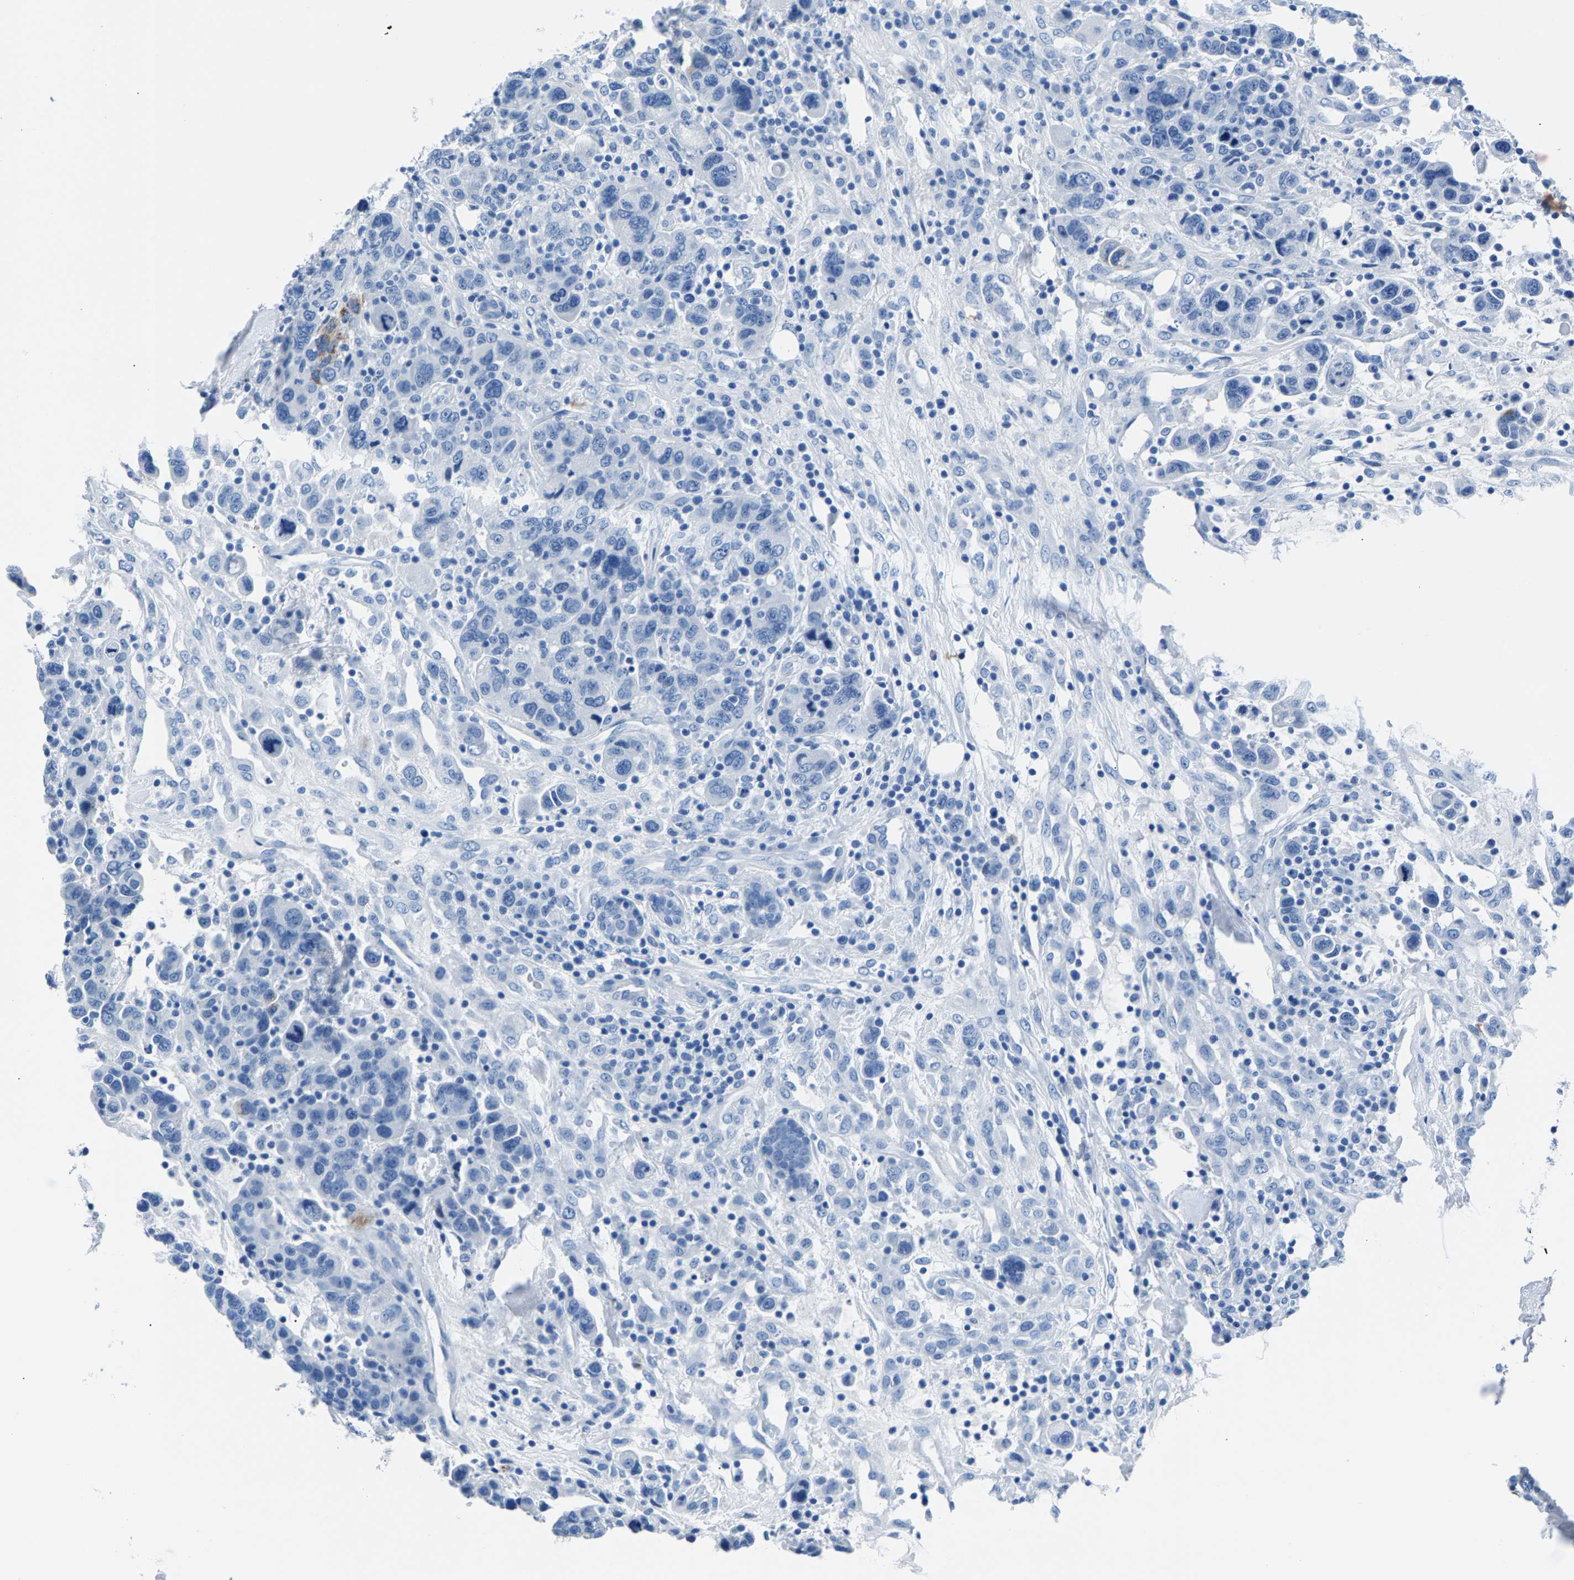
{"staining": {"intensity": "moderate", "quantity": "<25%", "location": "cytoplasmic/membranous"}, "tissue": "breast cancer", "cell_type": "Tumor cells", "image_type": "cancer", "snomed": [{"axis": "morphology", "description": "Duct carcinoma"}, {"axis": "topography", "description": "Breast"}], "caption": "High-magnification brightfield microscopy of breast intraductal carcinoma stained with DAB (brown) and counterstained with hematoxylin (blue). tumor cells exhibit moderate cytoplasmic/membranous expression is seen in approximately<25% of cells.", "gene": "CPS1", "patient": {"sex": "female", "age": 37}}